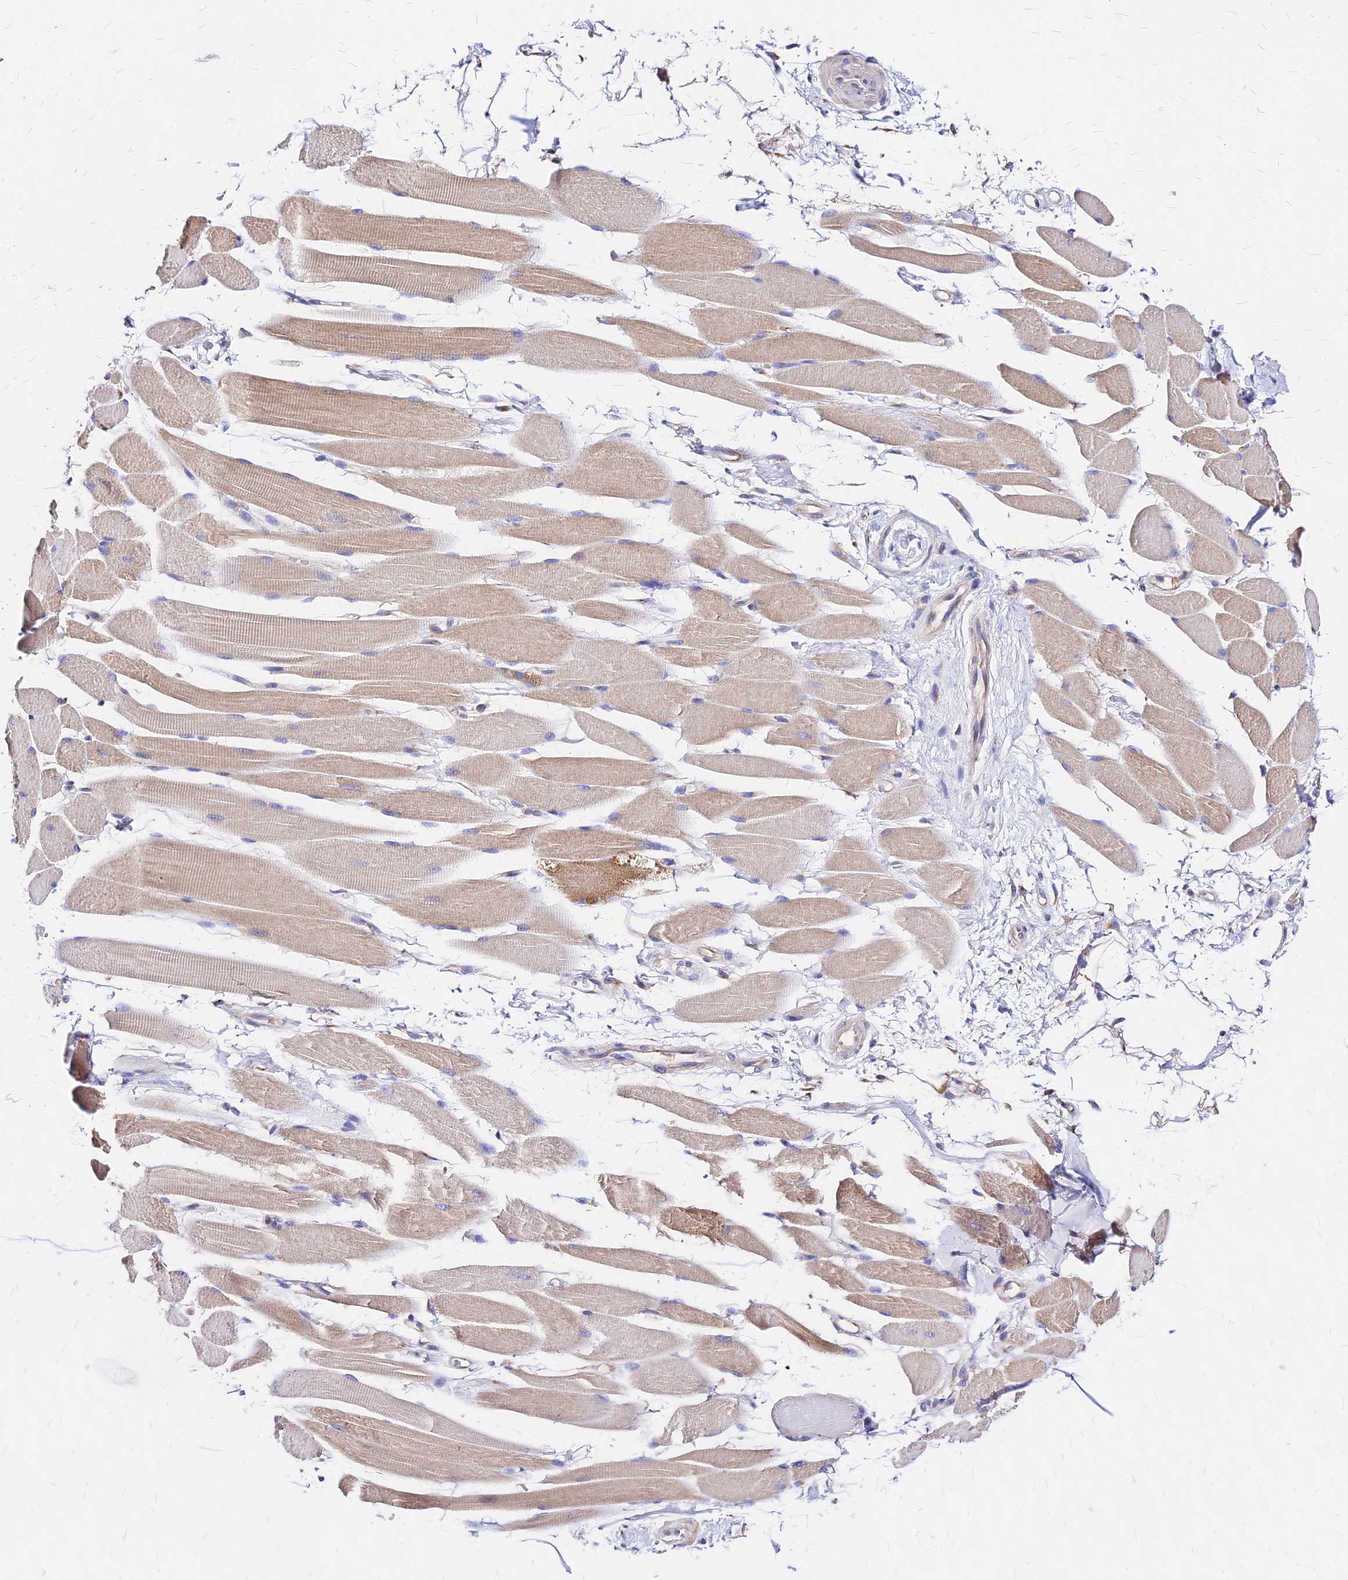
{"staining": {"intensity": "weak", "quantity": "25%-75%", "location": "cytoplasmic/membranous"}, "tissue": "skeletal muscle", "cell_type": "Myocytes", "image_type": "normal", "snomed": [{"axis": "morphology", "description": "Normal tissue, NOS"}, {"axis": "topography", "description": "Skeletal muscle"}, {"axis": "topography", "description": "Oral tissue"}, {"axis": "topography", "description": "Peripheral nerve tissue"}], "caption": "Immunohistochemical staining of normal skeletal muscle displays 25%-75% levels of weak cytoplasmic/membranous protein positivity in approximately 25%-75% of myocytes.", "gene": "MRPL3", "patient": {"sex": "female", "age": 84}}